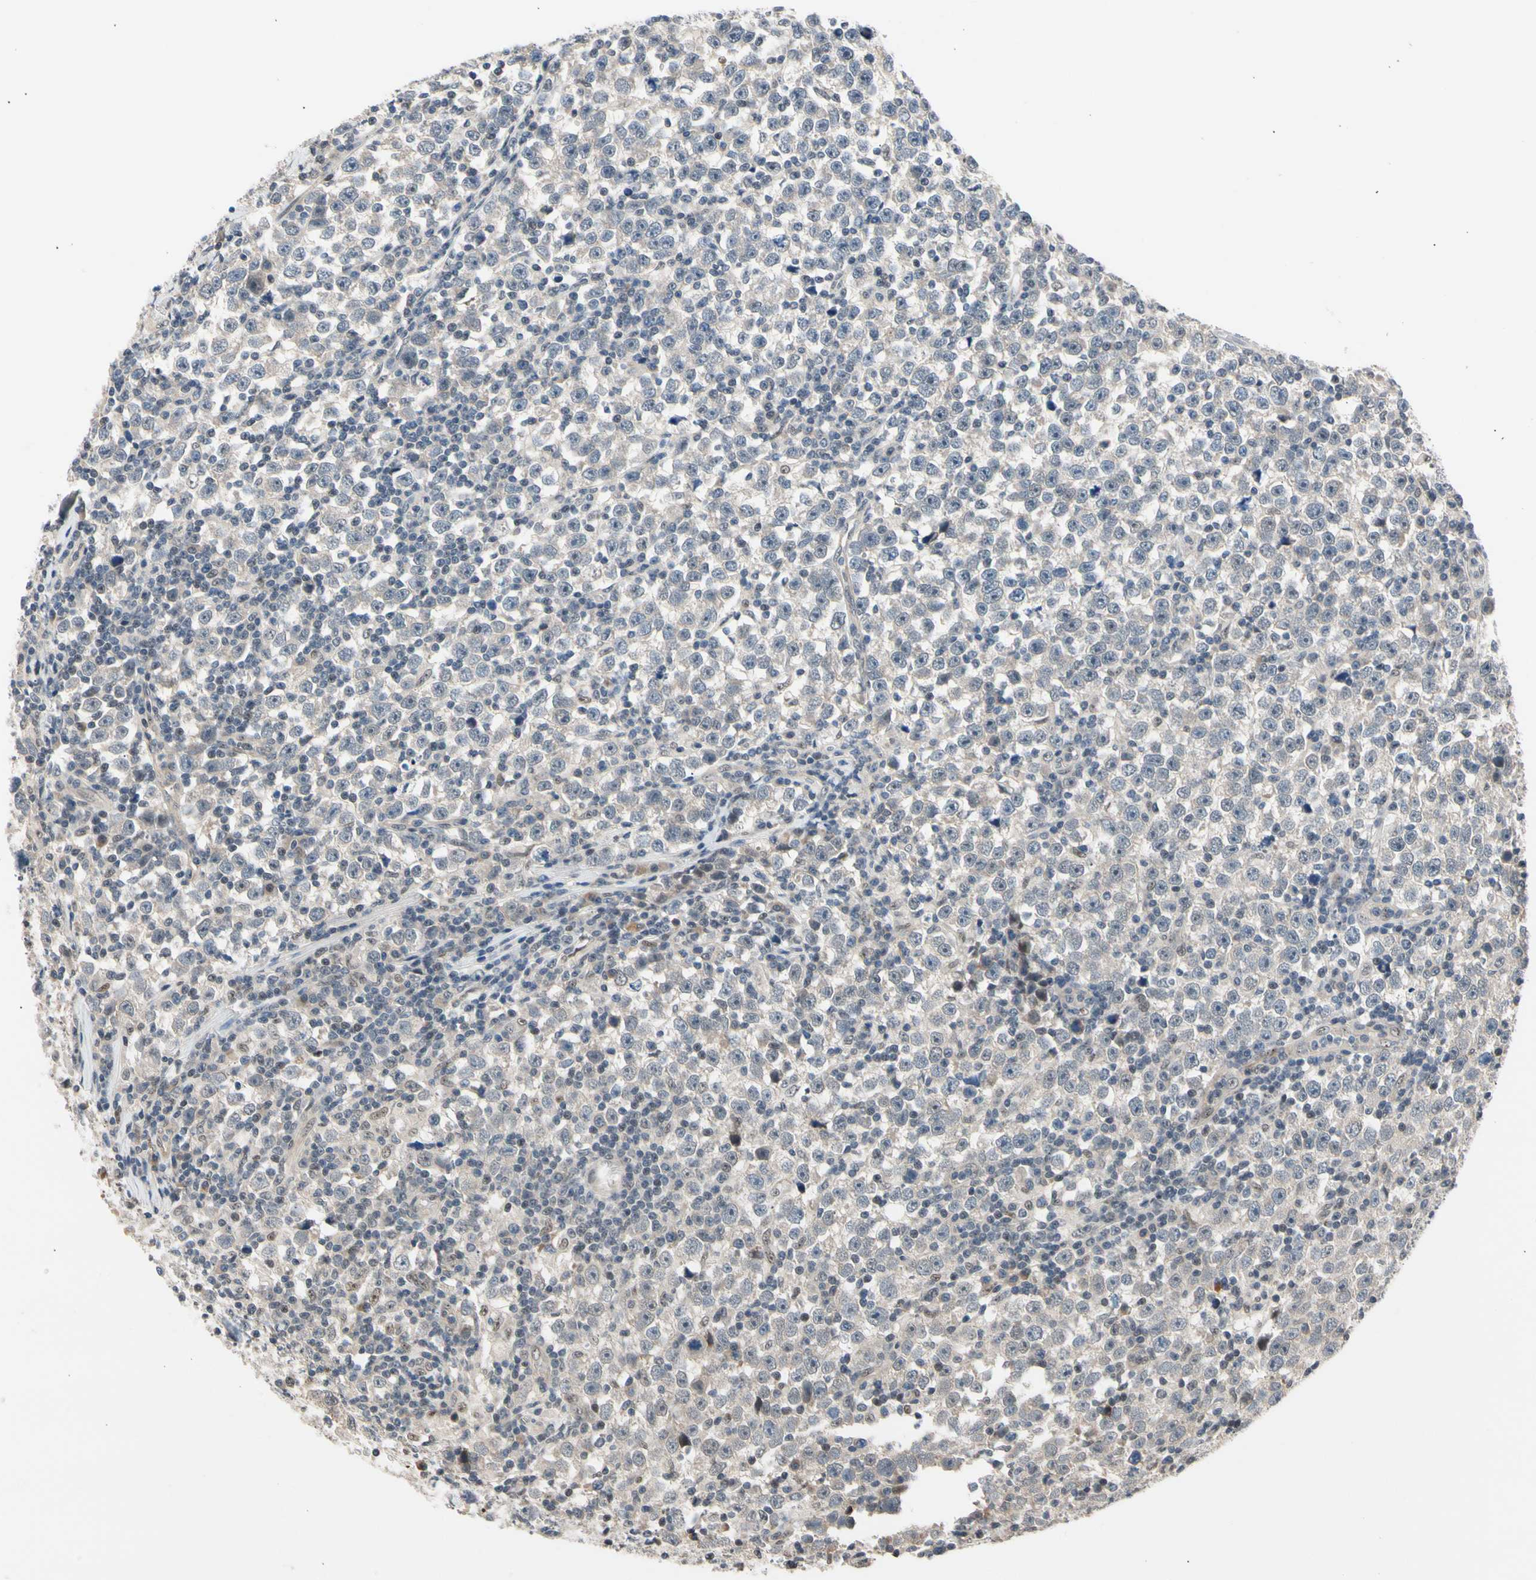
{"staining": {"intensity": "weak", "quantity": ">75%", "location": "cytoplasmic/membranous"}, "tissue": "testis cancer", "cell_type": "Tumor cells", "image_type": "cancer", "snomed": [{"axis": "morphology", "description": "Seminoma, NOS"}, {"axis": "topography", "description": "Testis"}], "caption": "Brown immunohistochemical staining in testis cancer (seminoma) exhibits weak cytoplasmic/membranous staining in about >75% of tumor cells.", "gene": "NGEF", "patient": {"sex": "male", "age": 43}}